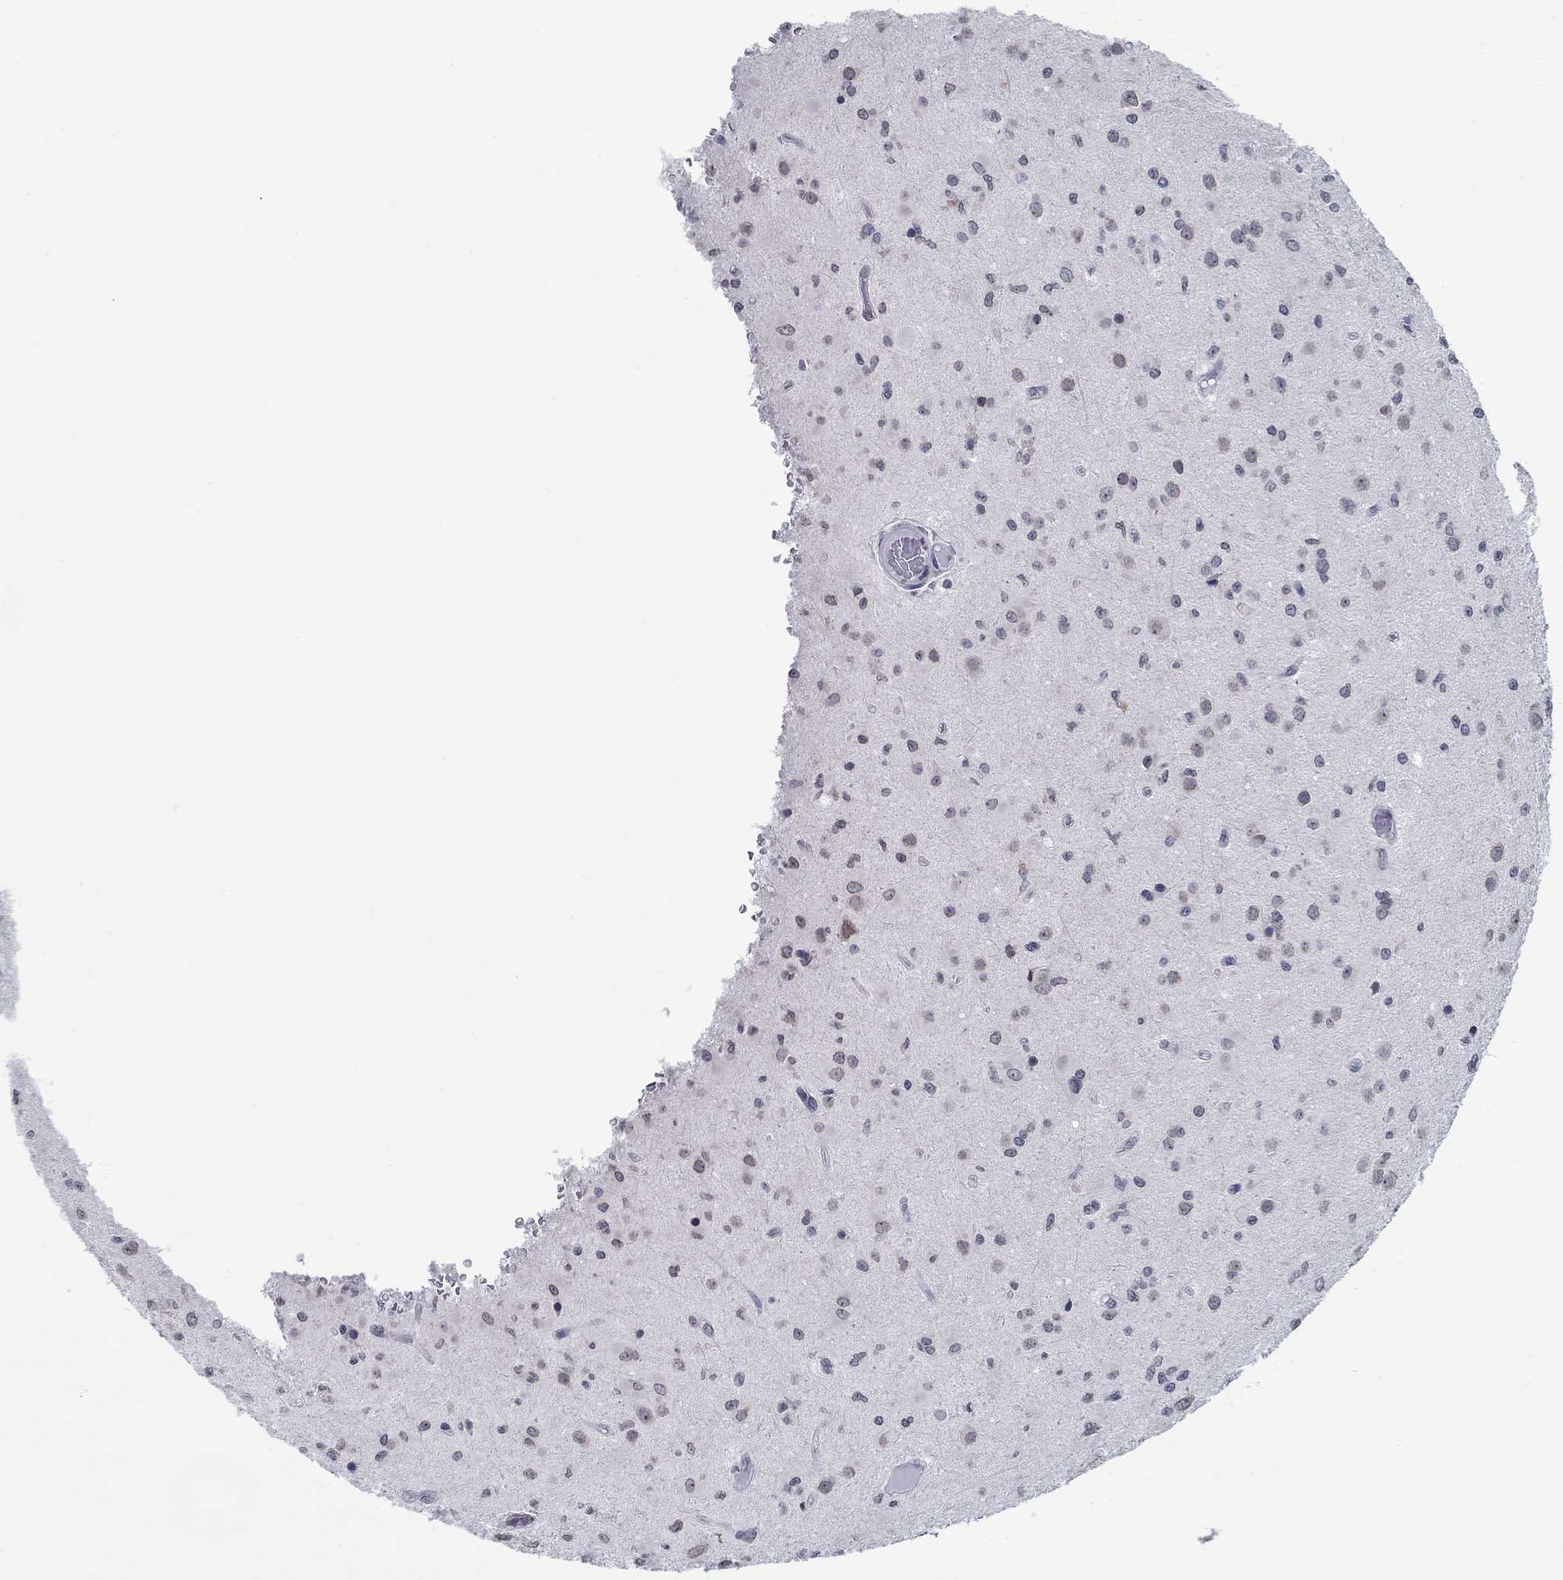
{"staining": {"intensity": "negative", "quantity": "none", "location": "none"}, "tissue": "glioma", "cell_type": "Tumor cells", "image_type": "cancer", "snomed": [{"axis": "morphology", "description": "Glioma, malignant, Low grade"}, {"axis": "topography", "description": "Brain"}], "caption": "Tumor cells show no significant staining in glioma.", "gene": "NUP155", "patient": {"sex": "female", "age": 45}}